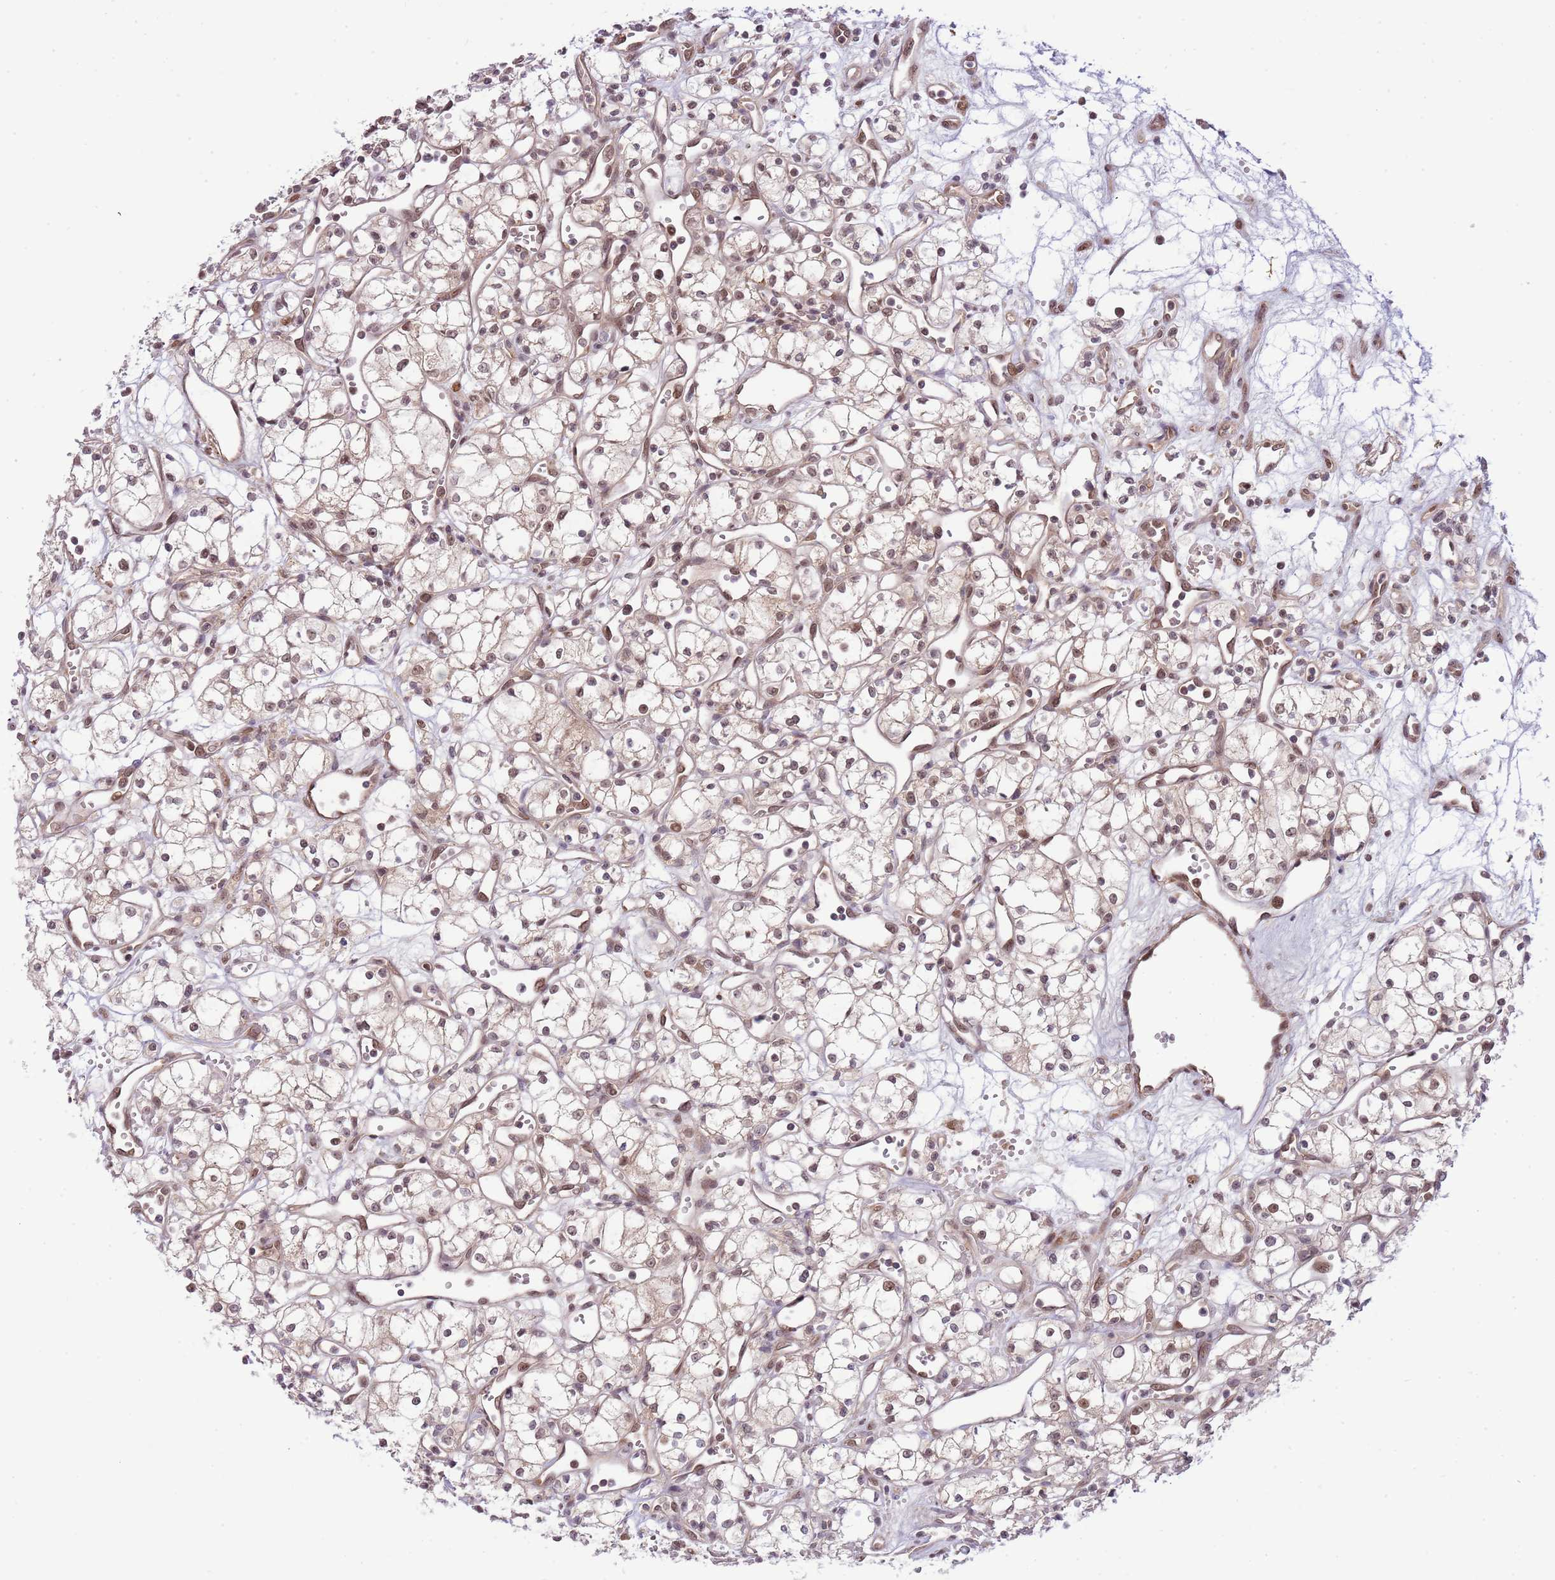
{"staining": {"intensity": "weak", "quantity": "25%-75%", "location": "nuclear"}, "tissue": "renal cancer", "cell_type": "Tumor cells", "image_type": "cancer", "snomed": [{"axis": "morphology", "description": "Adenocarcinoma, NOS"}, {"axis": "topography", "description": "Kidney"}], "caption": "Renal adenocarcinoma tissue demonstrates weak nuclear staining in about 25%-75% of tumor cells, visualized by immunohistochemistry. (Stains: DAB in brown, nuclei in blue, Microscopy: brightfield microscopy at high magnification).", "gene": "CHD1", "patient": {"sex": "male", "age": 59}}